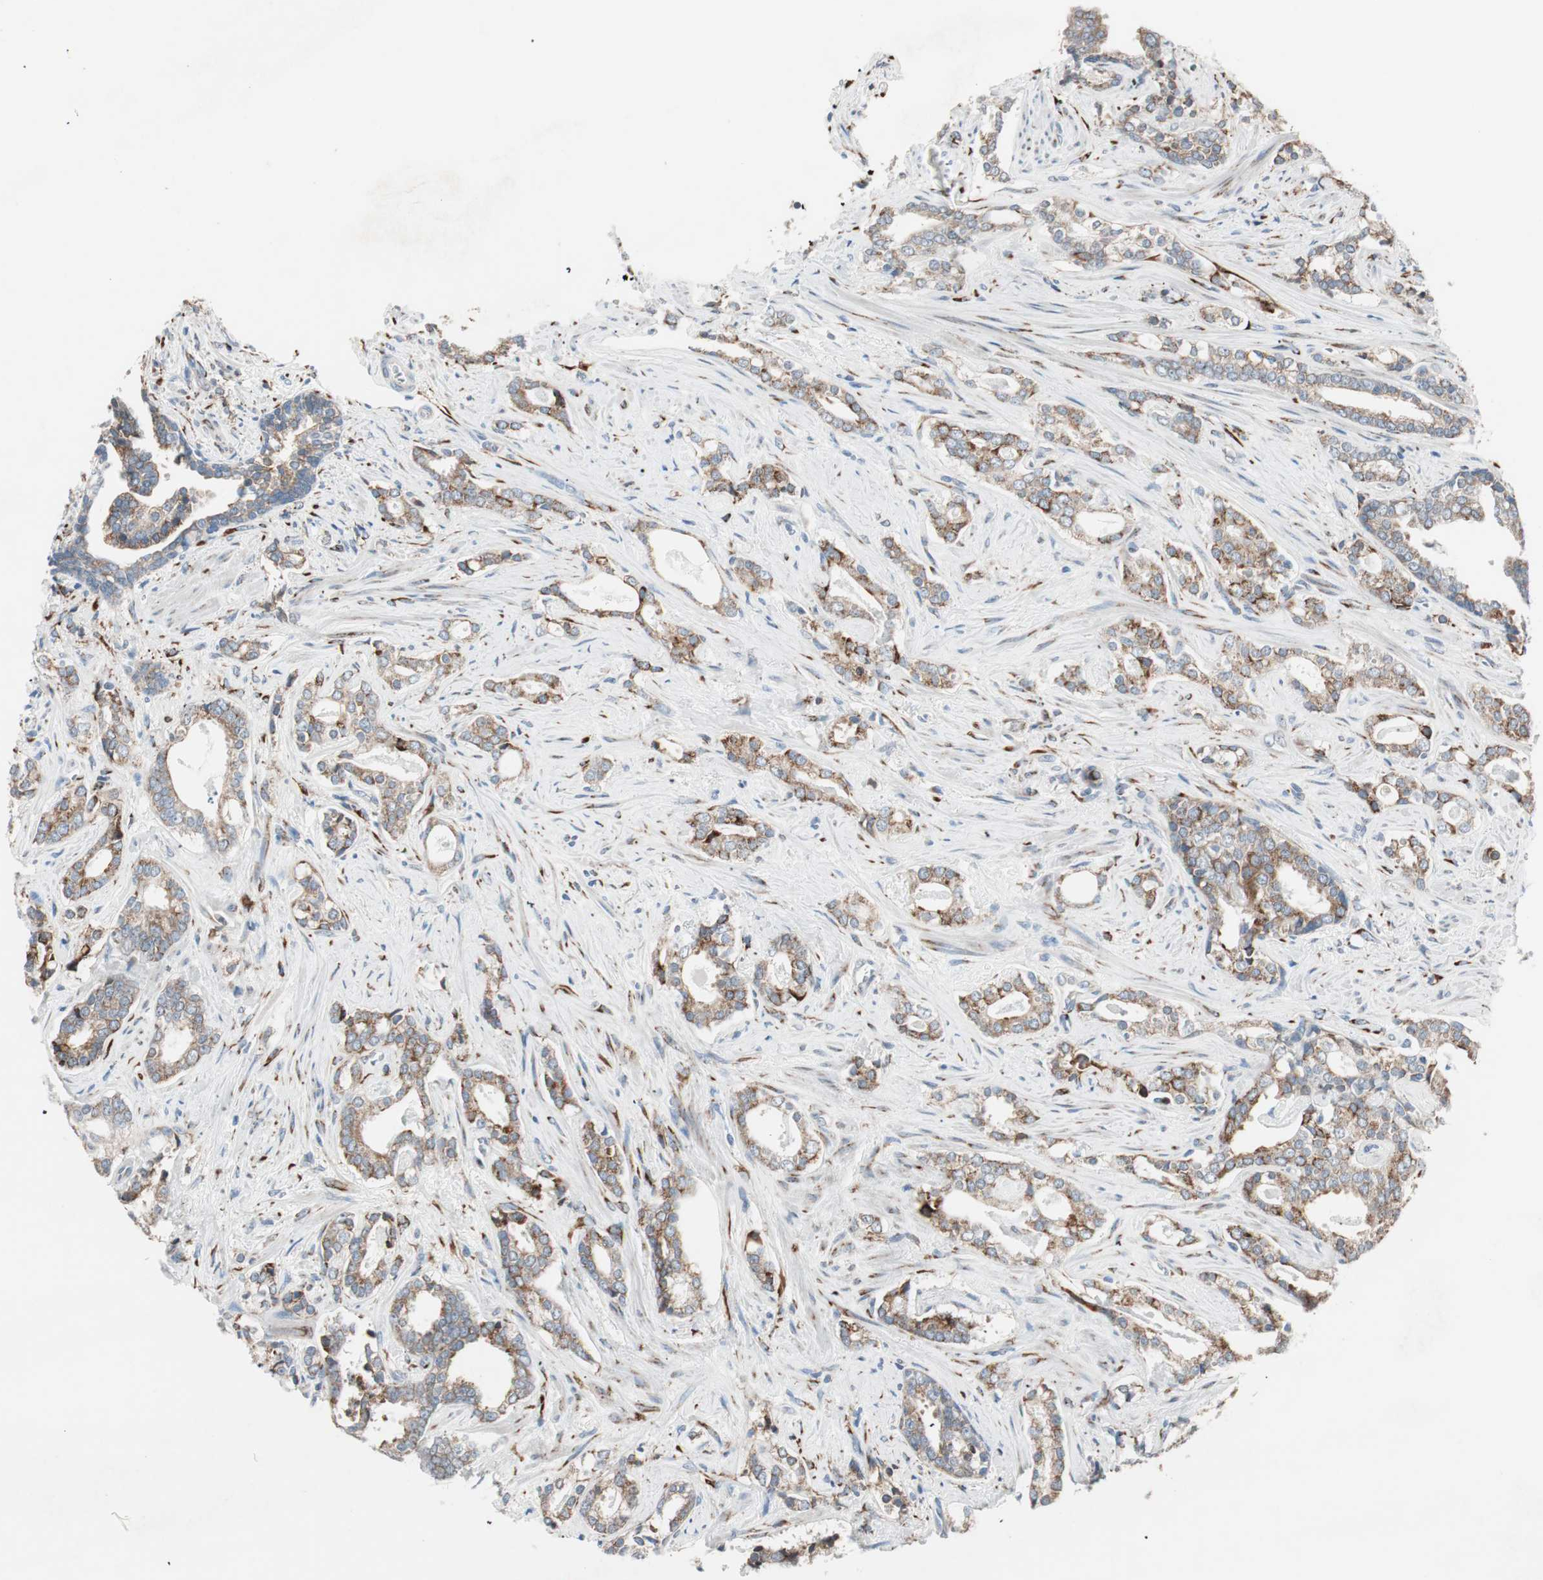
{"staining": {"intensity": "strong", "quantity": ">75%", "location": "cytoplasmic/membranous"}, "tissue": "prostate cancer", "cell_type": "Tumor cells", "image_type": "cancer", "snomed": [{"axis": "morphology", "description": "Adenocarcinoma, High grade"}, {"axis": "topography", "description": "Prostate"}], "caption": "Prostate cancer (high-grade adenocarcinoma) stained with a brown dye reveals strong cytoplasmic/membranous positive staining in approximately >75% of tumor cells.", "gene": "P4HTM", "patient": {"sex": "male", "age": 67}}